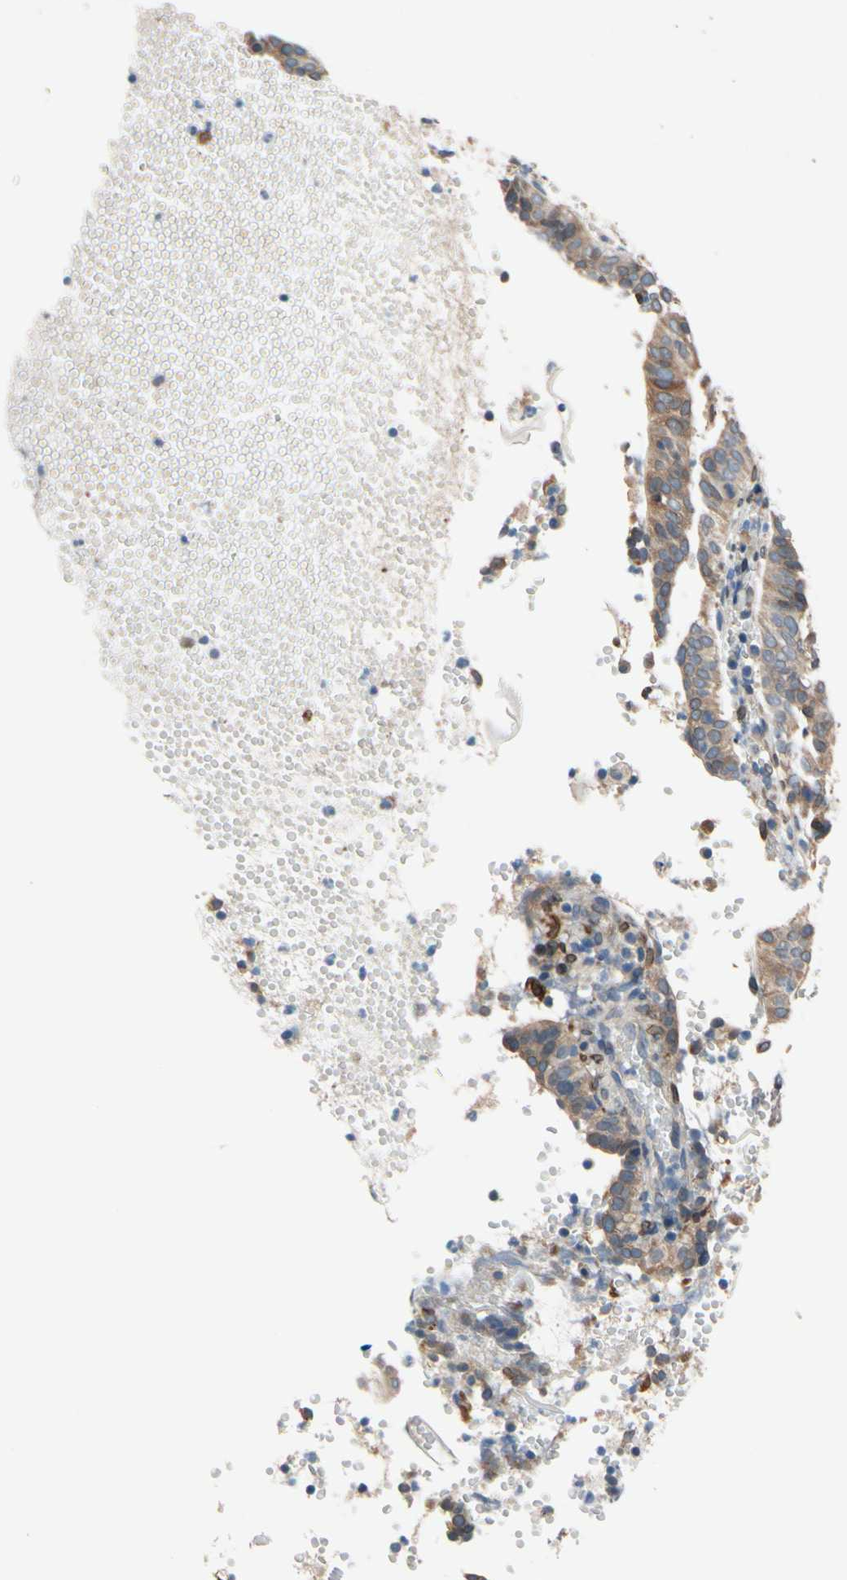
{"staining": {"intensity": "moderate", "quantity": ">75%", "location": "cytoplasmic/membranous"}, "tissue": "cervical cancer", "cell_type": "Tumor cells", "image_type": "cancer", "snomed": [{"axis": "morphology", "description": "Squamous cell carcinoma, NOS"}, {"axis": "topography", "description": "Cervix"}], "caption": "Immunohistochemistry staining of cervical cancer, which reveals medium levels of moderate cytoplasmic/membranous expression in about >75% of tumor cells indicating moderate cytoplasmic/membranous protein positivity. The staining was performed using DAB (brown) for protein detection and nuclei were counterstained in hematoxylin (blue).", "gene": "PRXL2A", "patient": {"sex": "female", "age": 39}}